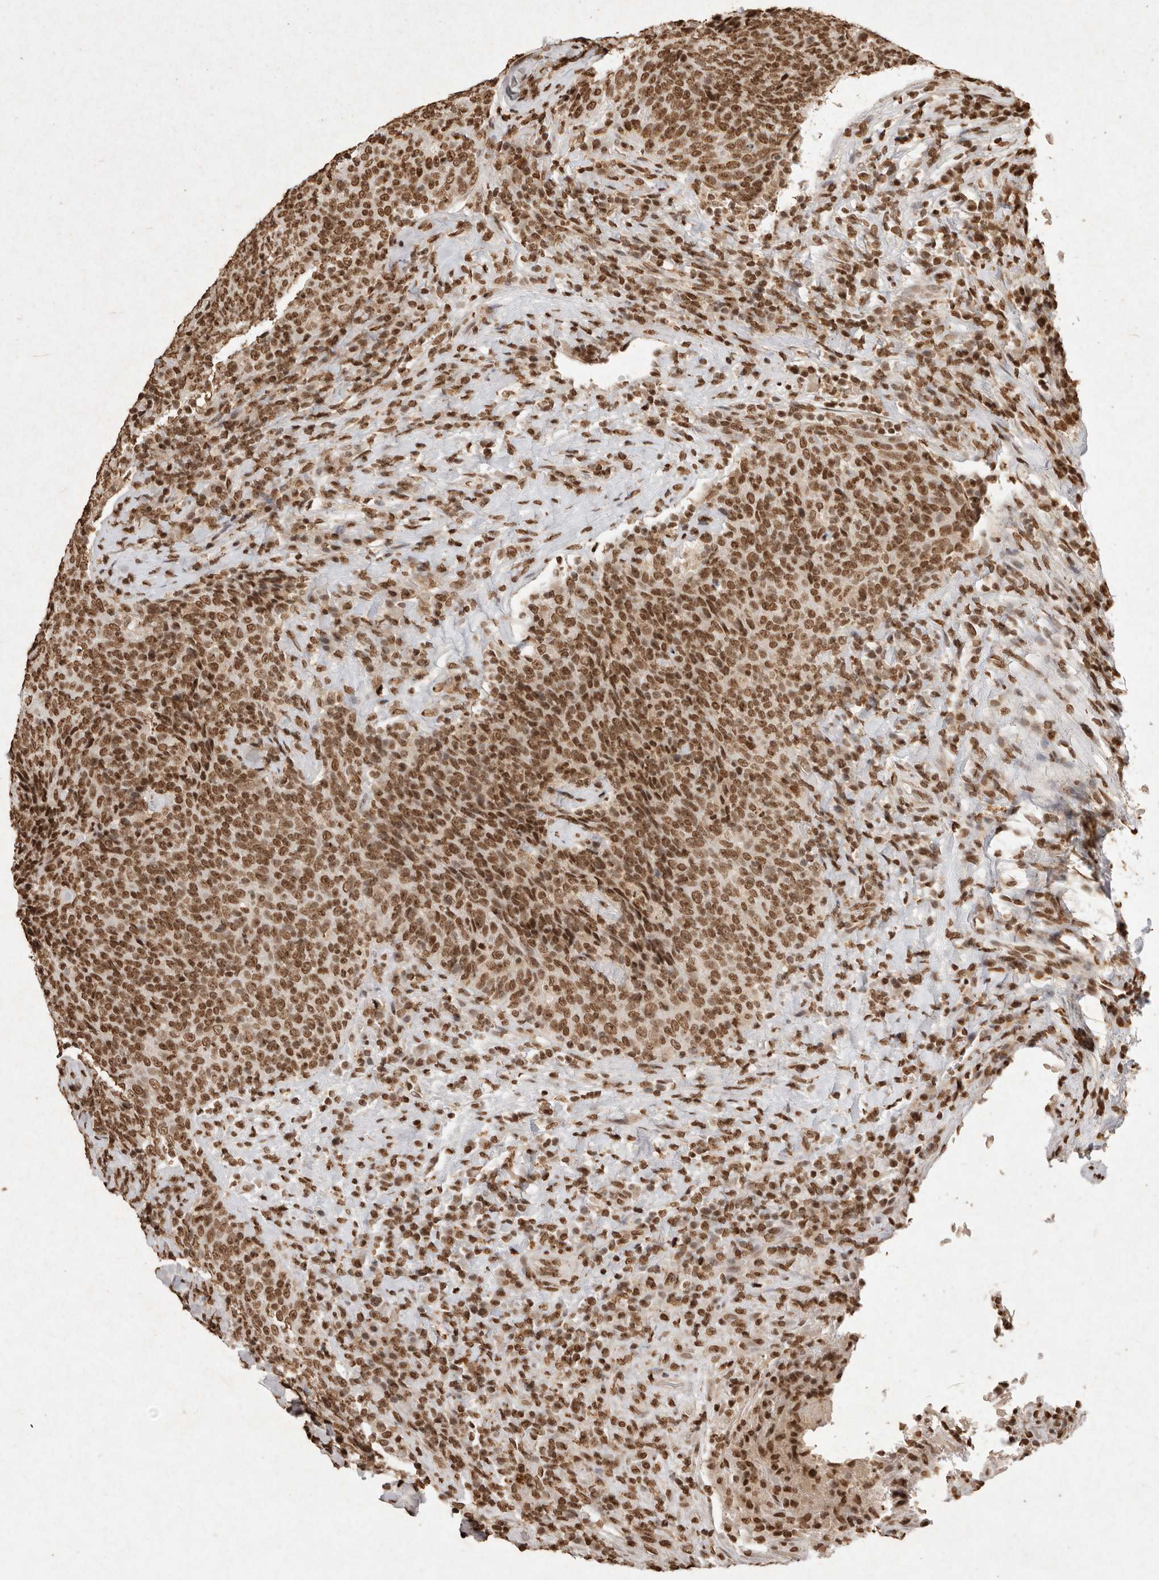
{"staining": {"intensity": "moderate", "quantity": ">75%", "location": "nuclear"}, "tissue": "head and neck cancer", "cell_type": "Tumor cells", "image_type": "cancer", "snomed": [{"axis": "morphology", "description": "Squamous cell carcinoma, NOS"}, {"axis": "morphology", "description": "Squamous cell carcinoma, metastatic, NOS"}, {"axis": "topography", "description": "Lymph node"}, {"axis": "topography", "description": "Head-Neck"}], "caption": "Protein staining shows moderate nuclear expression in about >75% of tumor cells in head and neck squamous cell carcinoma.", "gene": "NKX3-2", "patient": {"sex": "male", "age": 62}}